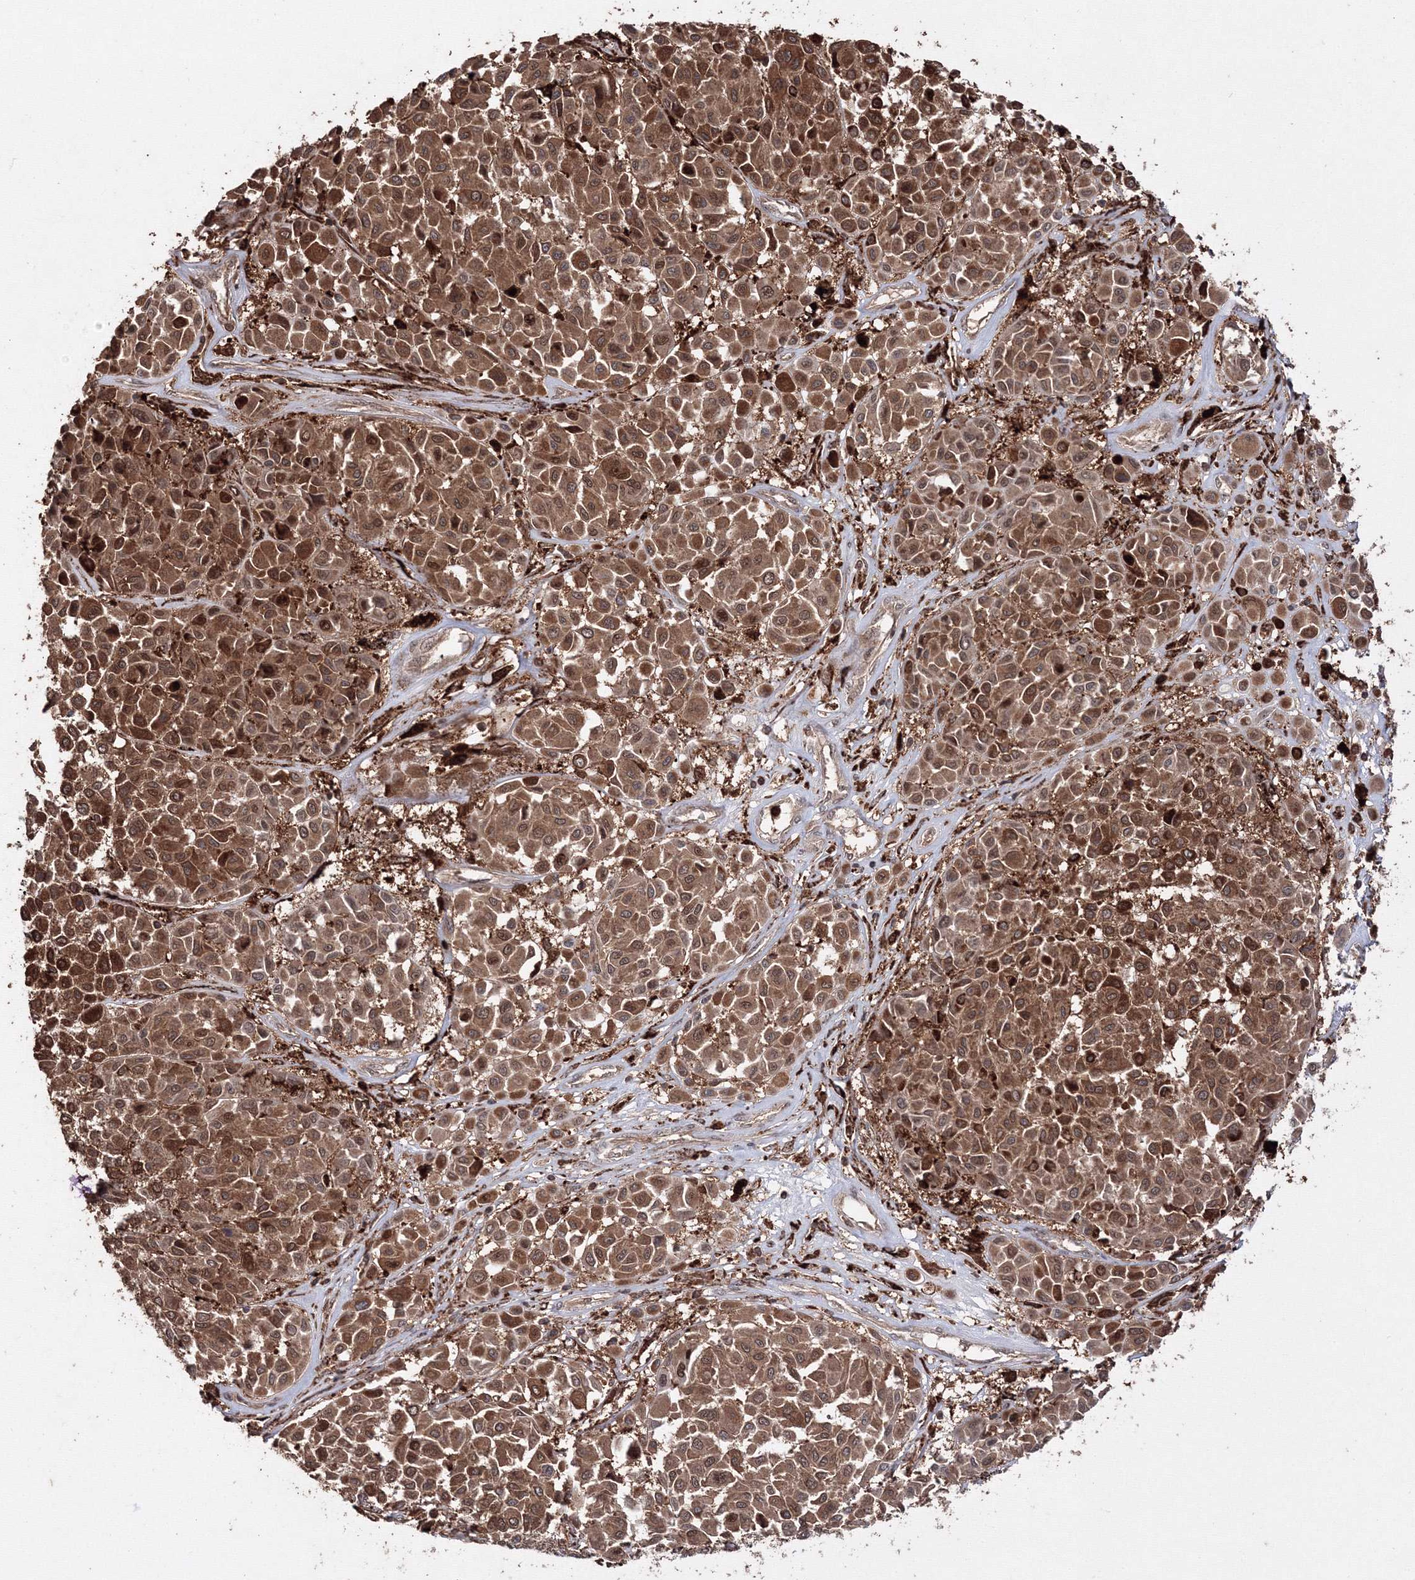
{"staining": {"intensity": "strong", "quantity": ">75%", "location": "cytoplasmic/membranous"}, "tissue": "melanoma", "cell_type": "Tumor cells", "image_type": "cancer", "snomed": [{"axis": "morphology", "description": "Malignant melanoma, Metastatic site"}, {"axis": "topography", "description": "Soft tissue"}], "caption": "Human melanoma stained with a protein marker reveals strong staining in tumor cells.", "gene": "DDO", "patient": {"sex": "male", "age": 41}}